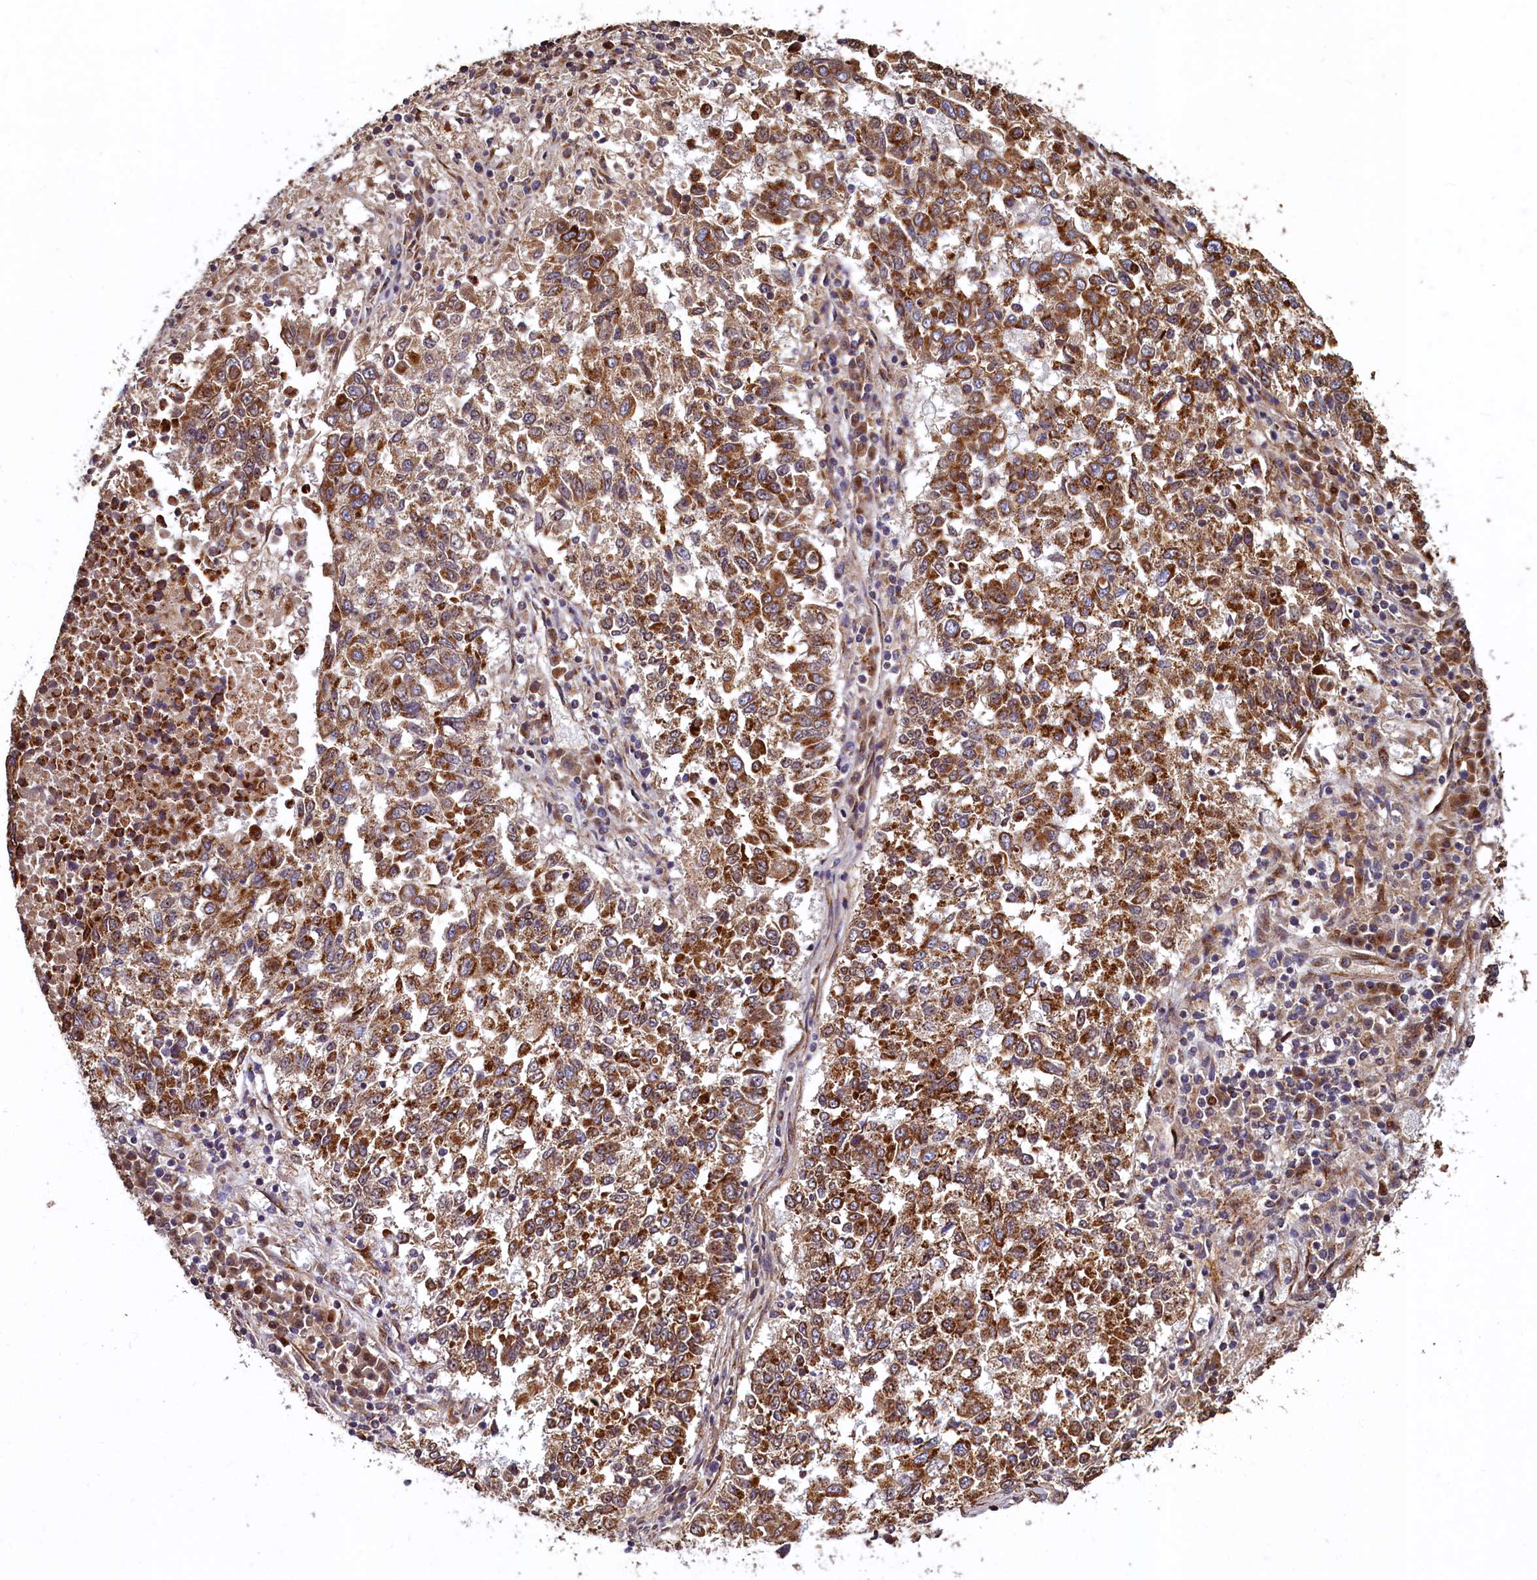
{"staining": {"intensity": "moderate", "quantity": ">75%", "location": "cytoplasmic/membranous"}, "tissue": "lung cancer", "cell_type": "Tumor cells", "image_type": "cancer", "snomed": [{"axis": "morphology", "description": "Squamous cell carcinoma, NOS"}, {"axis": "topography", "description": "Lung"}], "caption": "Moderate cytoplasmic/membranous protein expression is present in about >75% of tumor cells in lung cancer.", "gene": "NCKAP5L", "patient": {"sex": "male", "age": 73}}